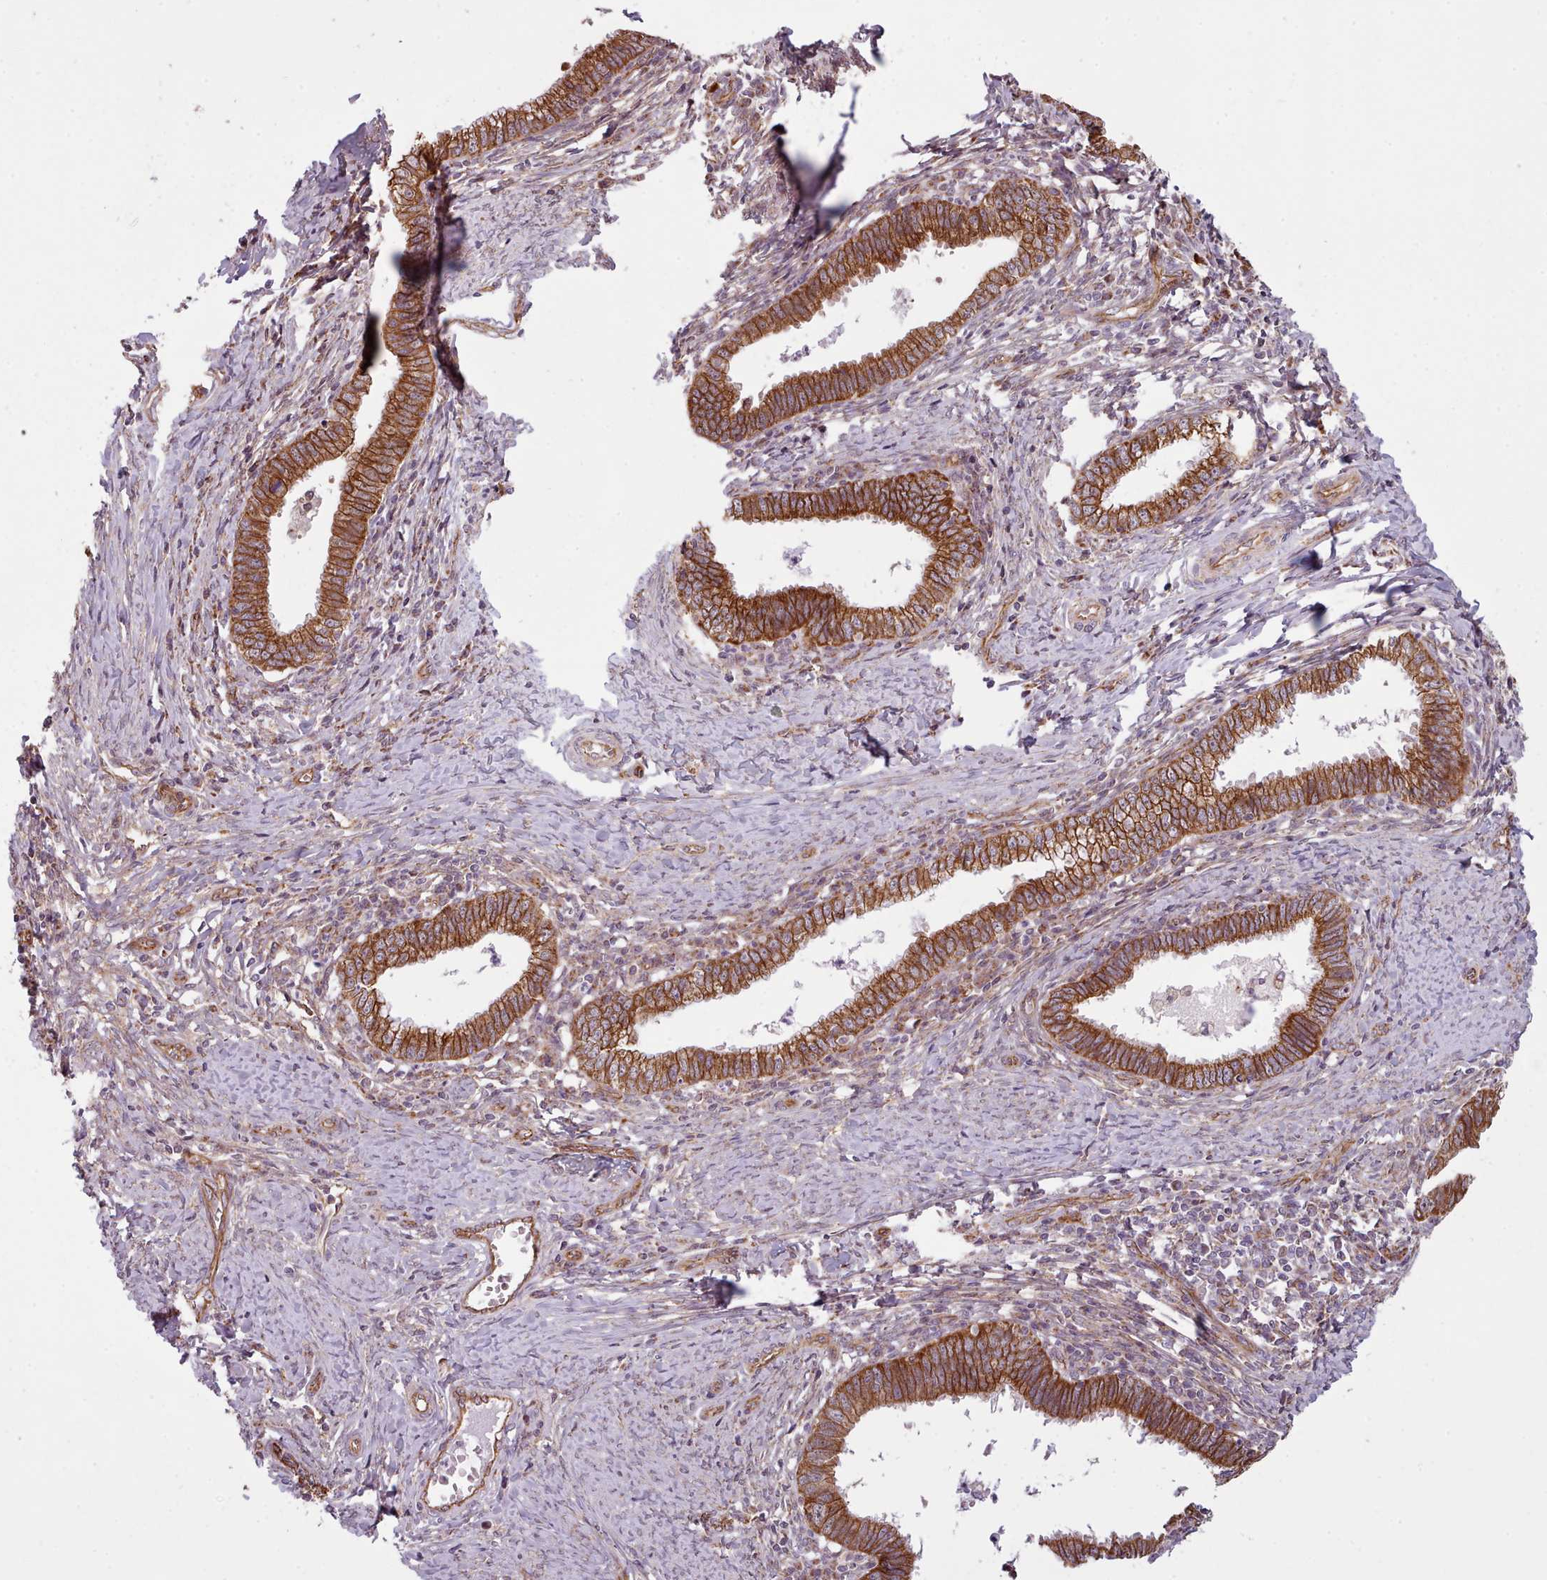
{"staining": {"intensity": "strong", "quantity": ">75%", "location": "cytoplasmic/membranous"}, "tissue": "cervical cancer", "cell_type": "Tumor cells", "image_type": "cancer", "snomed": [{"axis": "morphology", "description": "Adenocarcinoma, NOS"}, {"axis": "topography", "description": "Cervix"}], "caption": "Cervical adenocarcinoma was stained to show a protein in brown. There is high levels of strong cytoplasmic/membranous staining in about >75% of tumor cells. (DAB IHC, brown staining for protein, blue staining for nuclei).", "gene": "MRPL46", "patient": {"sex": "female", "age": 36}}